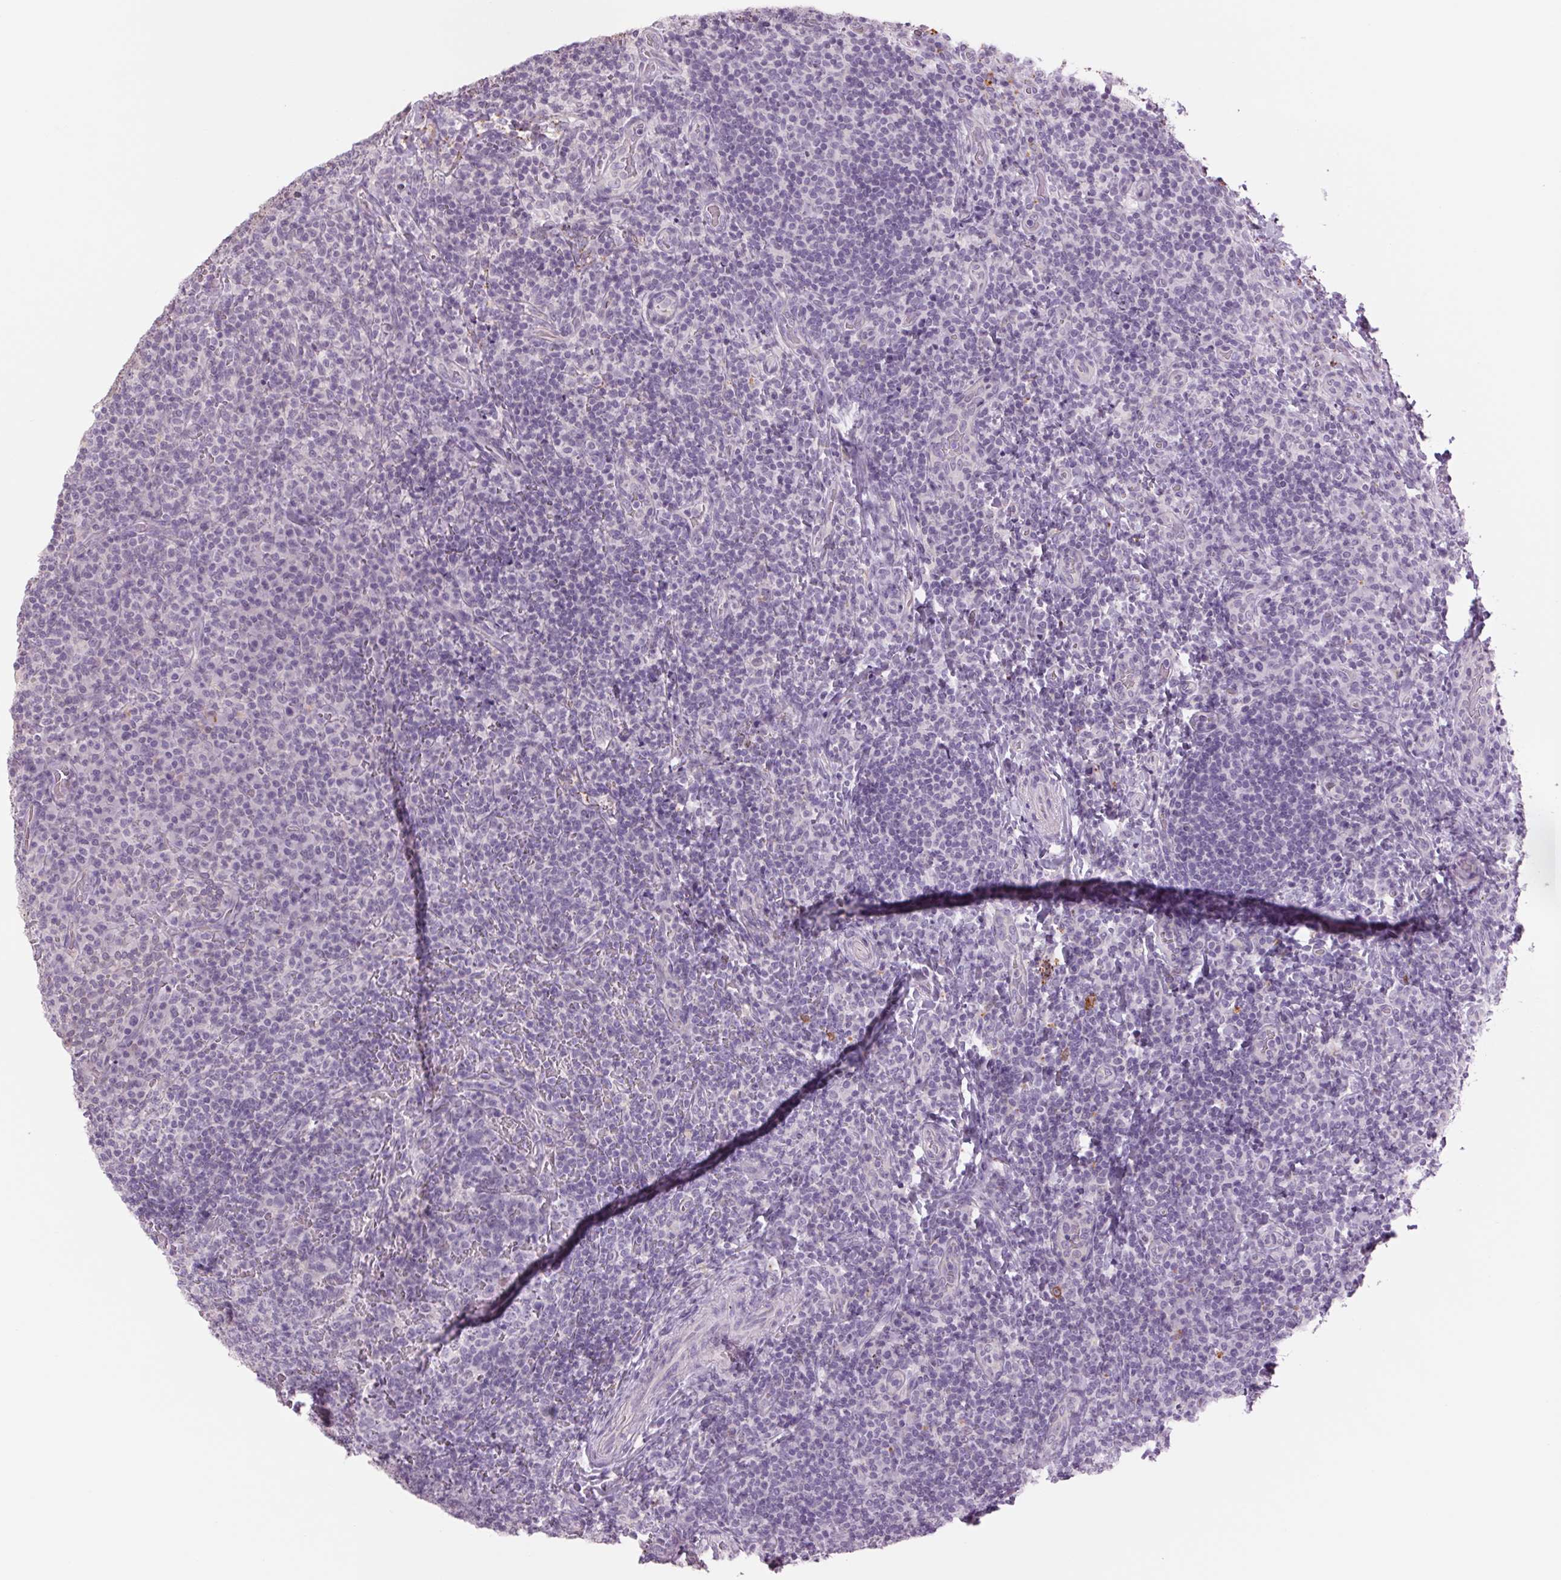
{"staining": {"intensity": "negative", "quantity": "none", "location": "none"}, "tissue": "tonsil", "cell_type": "Germinal center cells", "image_type": "normal", "snomed": [{"axis": "morphology", "description": "Normal tissue, NOS"}, {"axis": "topography", "description": "Tonsil"}], "caption": "High power microscopy micrograph of an IHC micrograph of benign tonsil, revealing no significant staining in germinal center cells.", "gene": "MPO", "patient": {"sex": "male", "age": 17}}